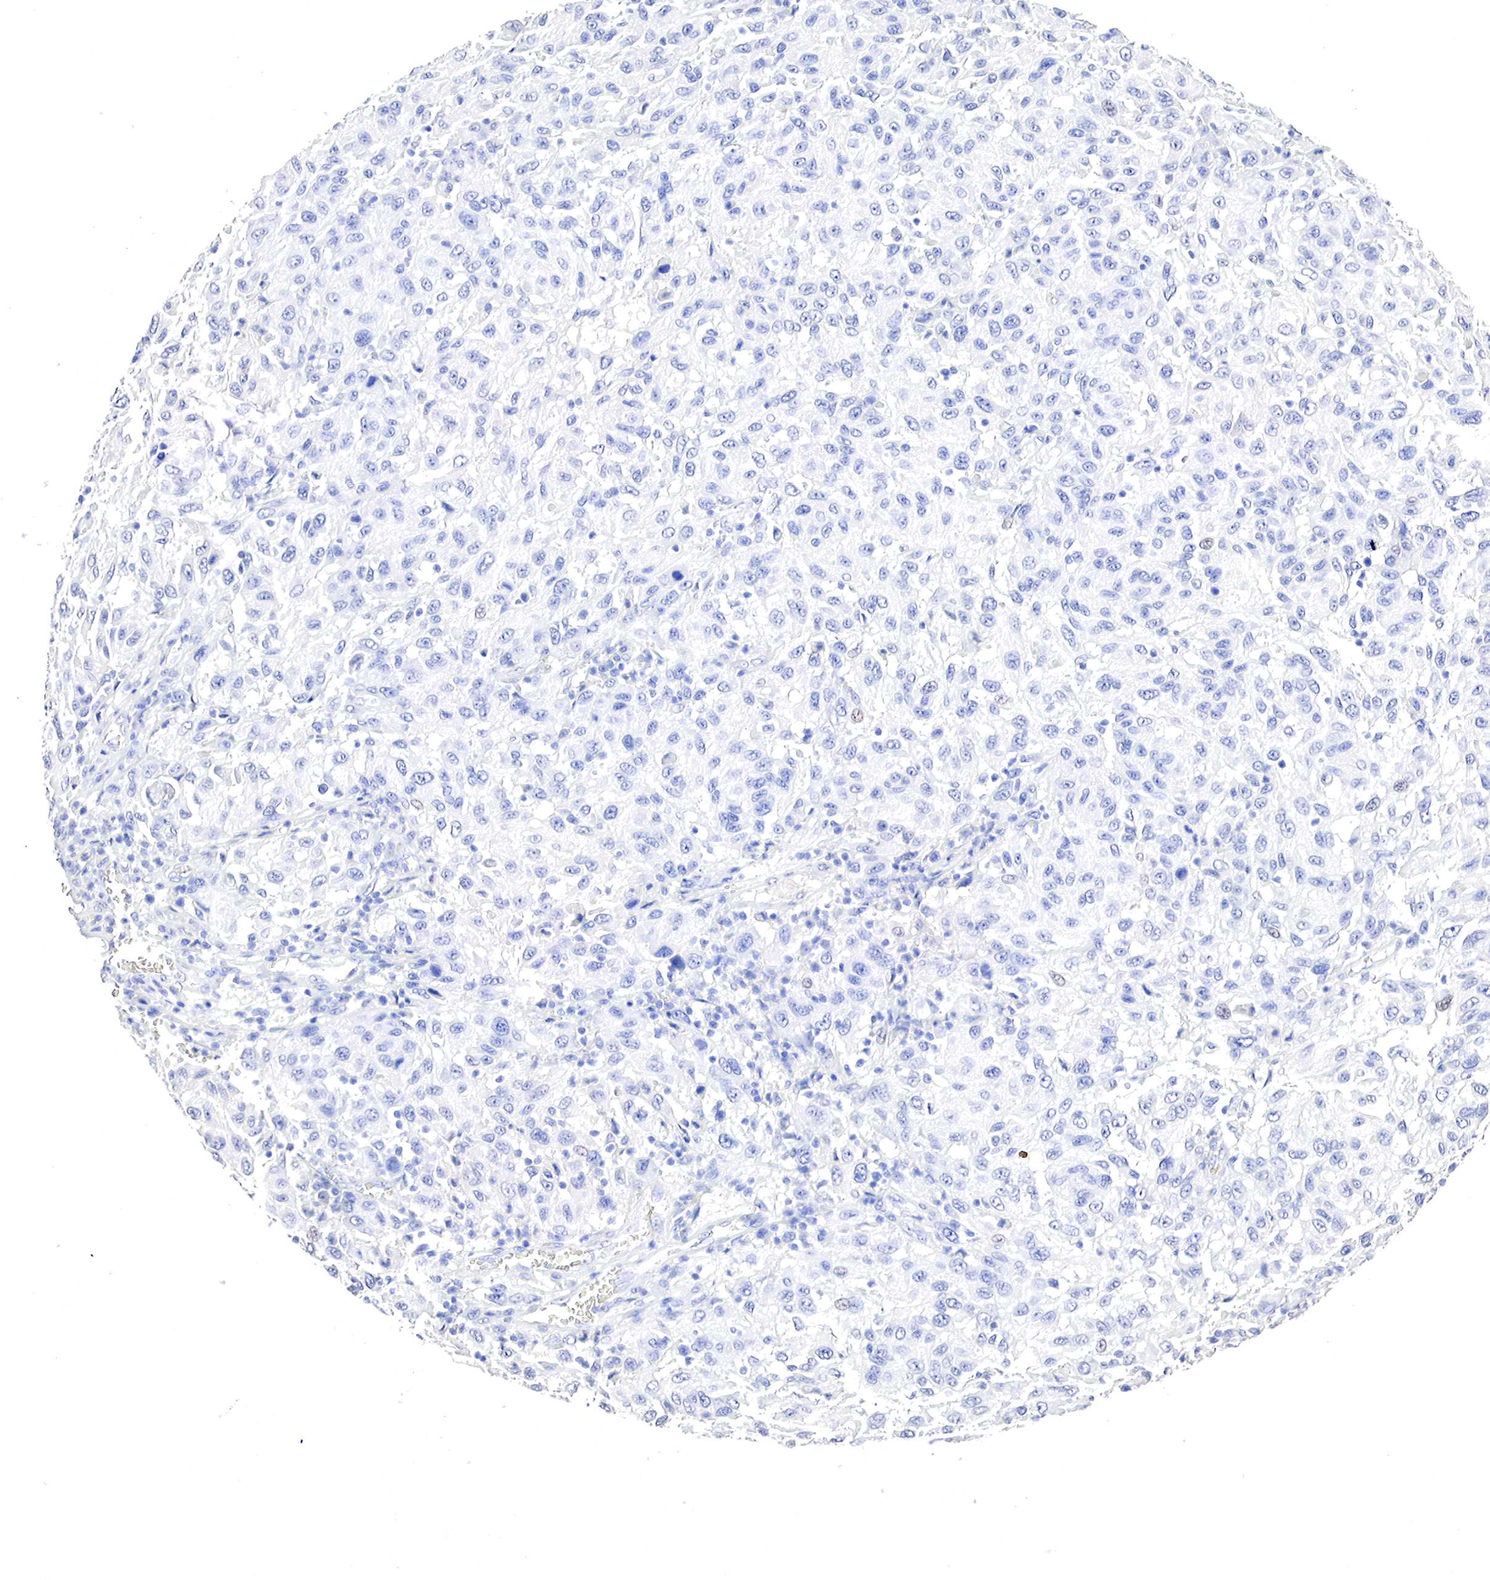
{"staining": {"intensity": "negative", "quantity": "none", "location": "none"}, "tissue": "melanoma", "cell_type": "Tumor cells", "image_type": "cancer", "snomed": [{"axis": "morphology", "description": "Malignant melanoma, NOS"}, {"axis": "topography", "description": "Skin"}], "caption": "Tumor cells show no significant protein expression in malignant melanoma. The staining is performed using DAB brown chromogen with nuclei counter-stained in using hematoxylin.", "gene": "OTC", "patient": {"sex": "female", "age": 77}}